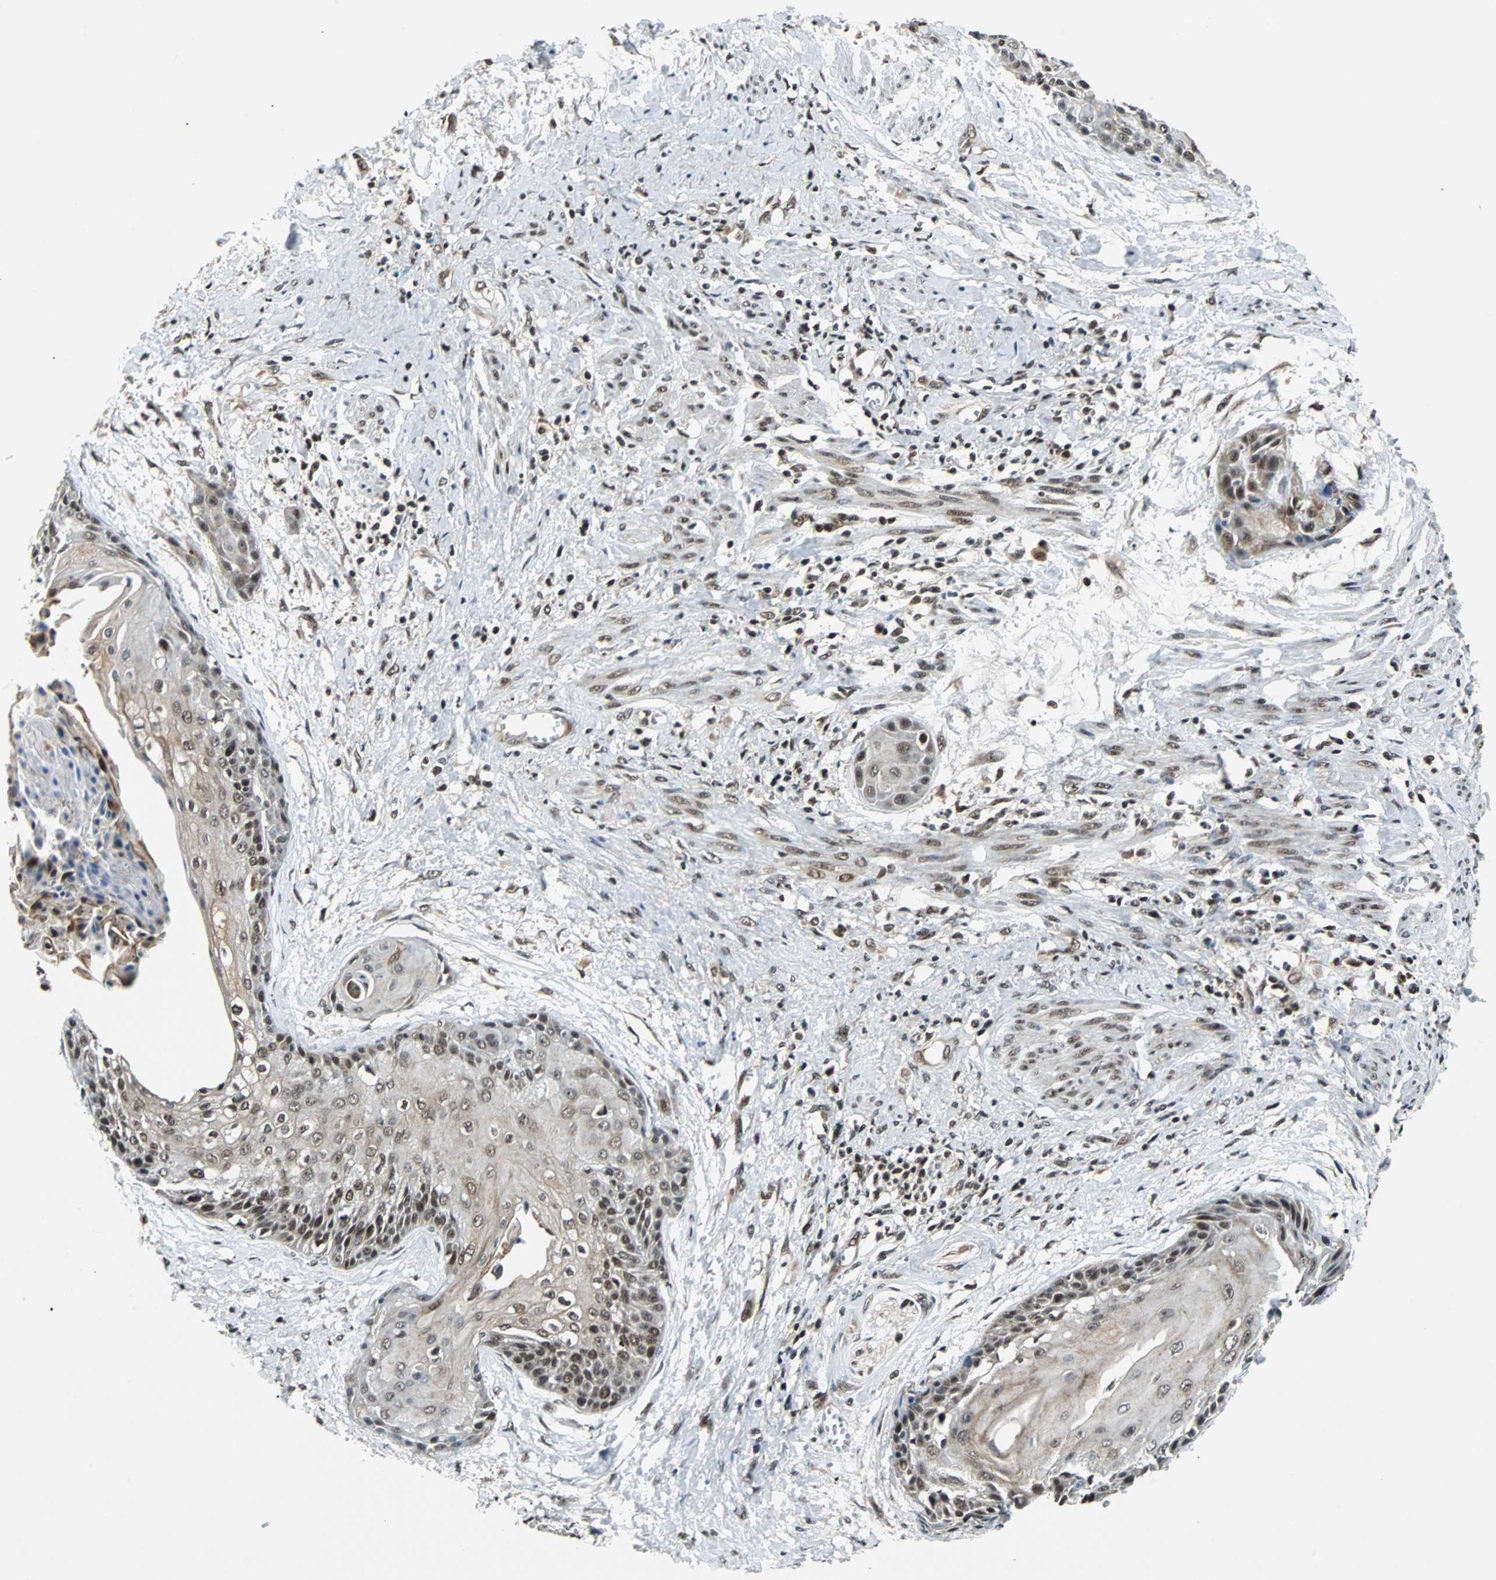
{"staining": {"intensity": "moderate", "quantity": ">75%", "location": "nuclear"}, "tissue": "cervical cancer", "cell_type": "Tumor cells", "image_type": "cancer", "snomed": [{"axis": "morphology", "description": "Squamous cell carcinoma, NOS"}, {"axis": "topography", "description": "Cervix"}], "caption": "Immunohistochemical staining of cervical cancer demonstrates medium levels of moderate nuclear positivity in about >75% of tumor cells.", "gene": "TAF5", "patient": {"sex": "female", "age": 57}}